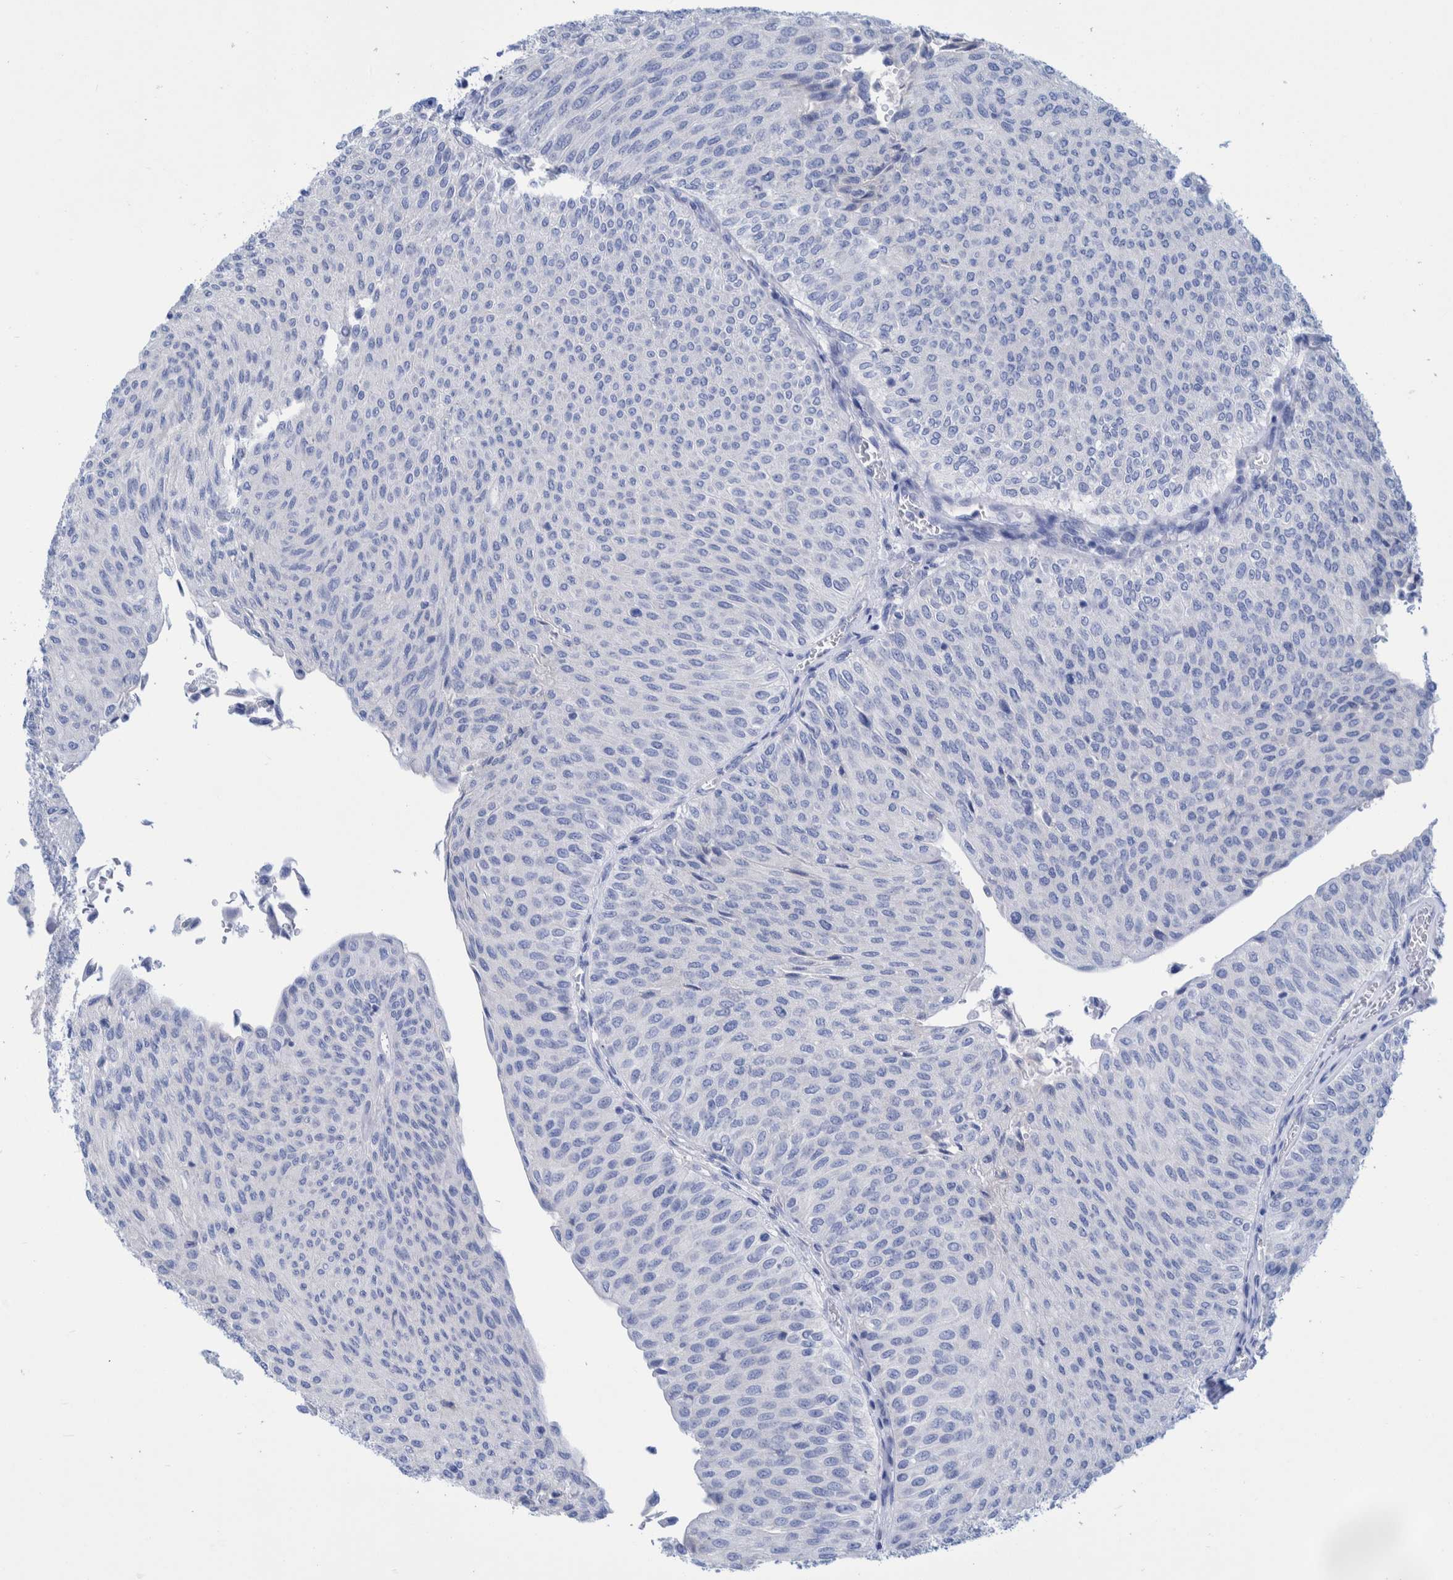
{"staining": {"intensity": "negative", "quantity": "none", "location": "none"}, "tissue": "urothelial cancer", "cell_type": "Tumor cells", "image_type": "cancer", "snomed": [{"axis": "morphology", "description": "Urothelial carcinoma, Low grade"}, {"axis": "topography", "description": "Urinary bladder"}], "caption": "Immunohistochemistry micrograph of human low-grade urothelial carcinoma stained for a protein (brown), which displays no positivity in tumor cells. (DAB (3,3'-diaminobenzidine) immunohistochemistry (IHC) visualized using brightfield microscopy, high magnification).", "gene": "PERP", "patient": {"sex": "male", "age": 78}}